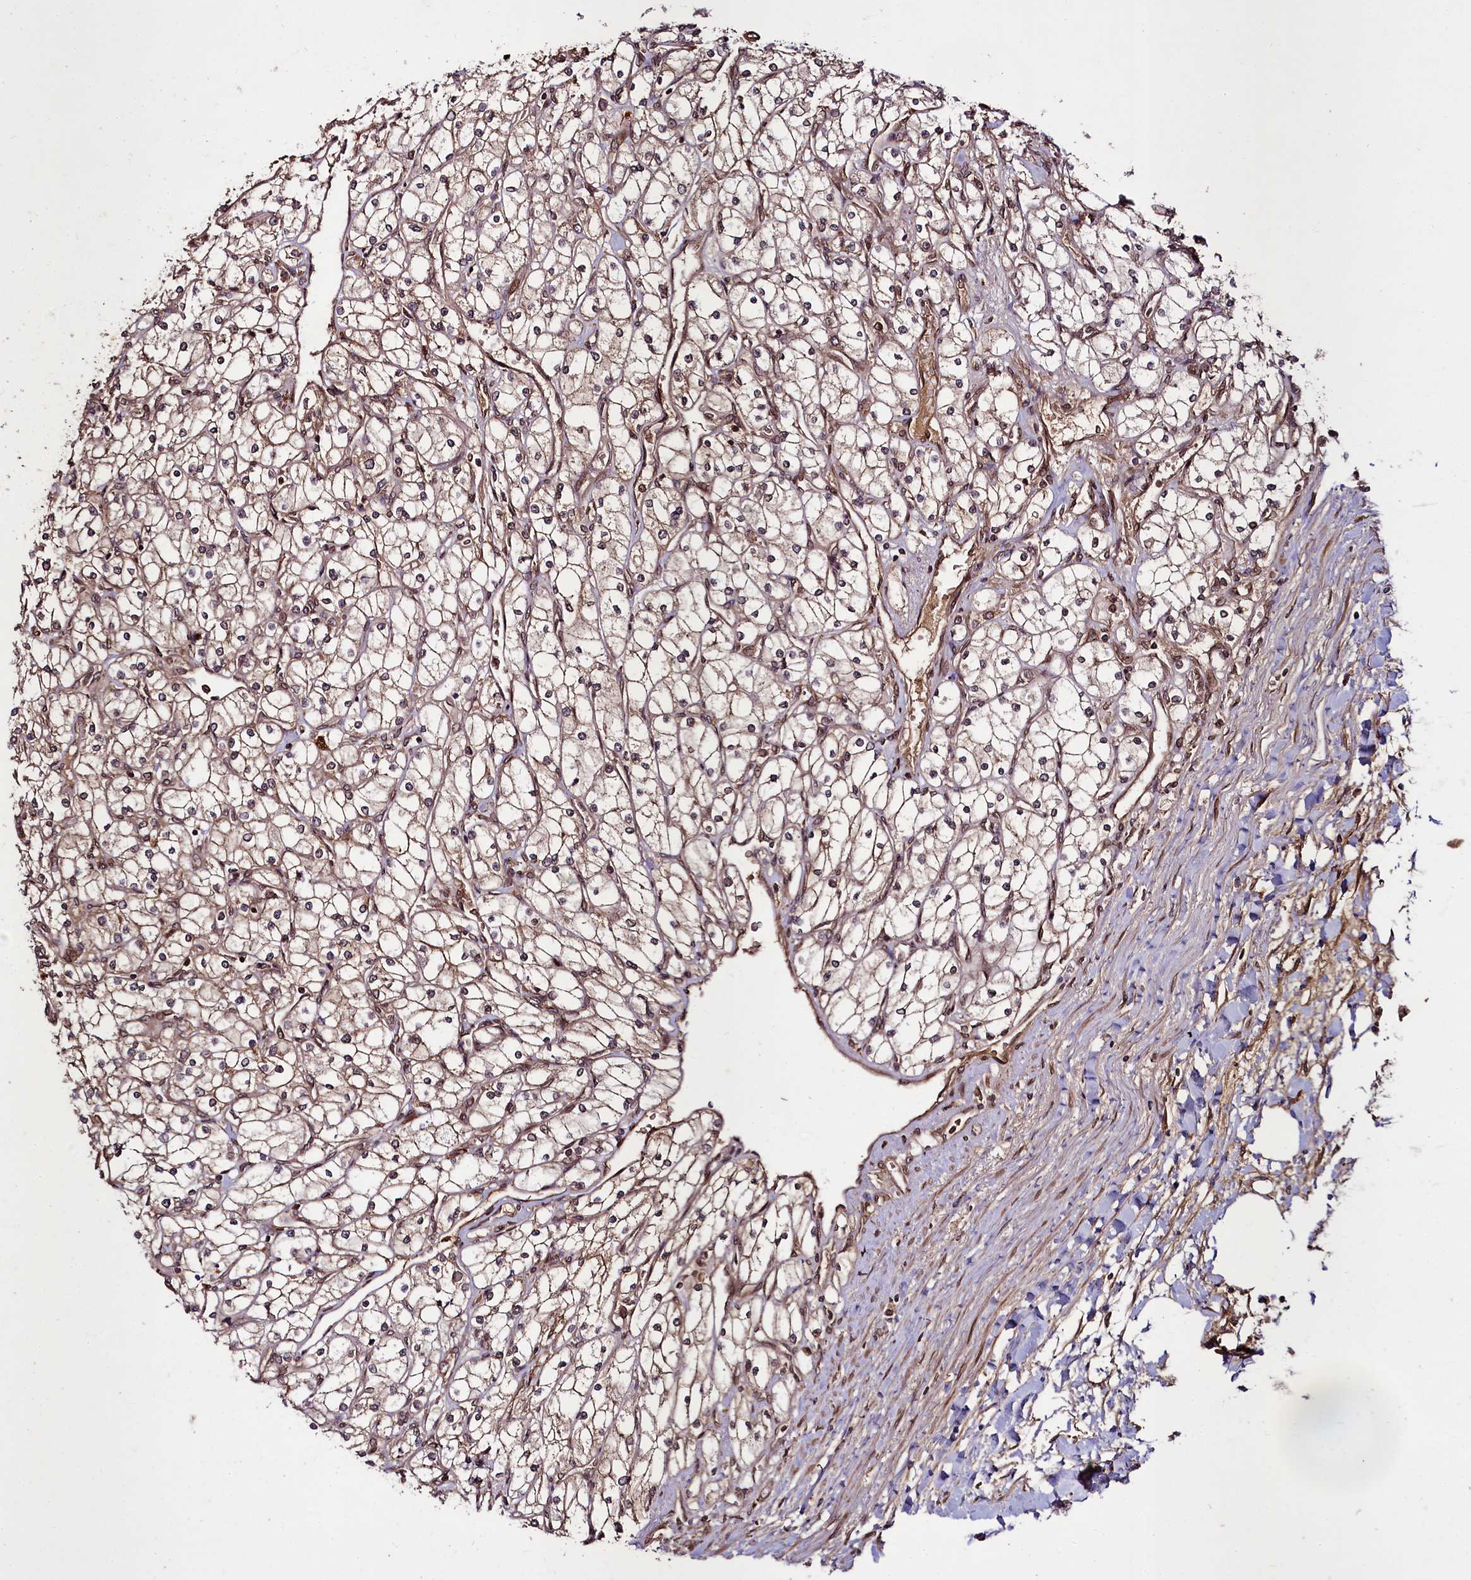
{"staining": {"intensity": "weak", "quantity": ">75%", "location": "cytoplasmic/membranous,nuclear"}, "tissue": "renal cancer", "cell_type": "Tumor cells", "image_type": "cancer", "snomed": [{"axis": "morphology", "description": "Adenocarcinoma, NOS"}, {"axis": "topography", "description": "Kidney"}], "caption": "DAB (3,3'-diaminobenzidine) immunohistochemical staining of adenocarcinoma (renal) exhibits weak cytoplasmic/membranous and nuclear protein expression in approximately >75% of tumor cells.", "gene": "DCP1B", "patient": {"sex": "male", "age": 80}}